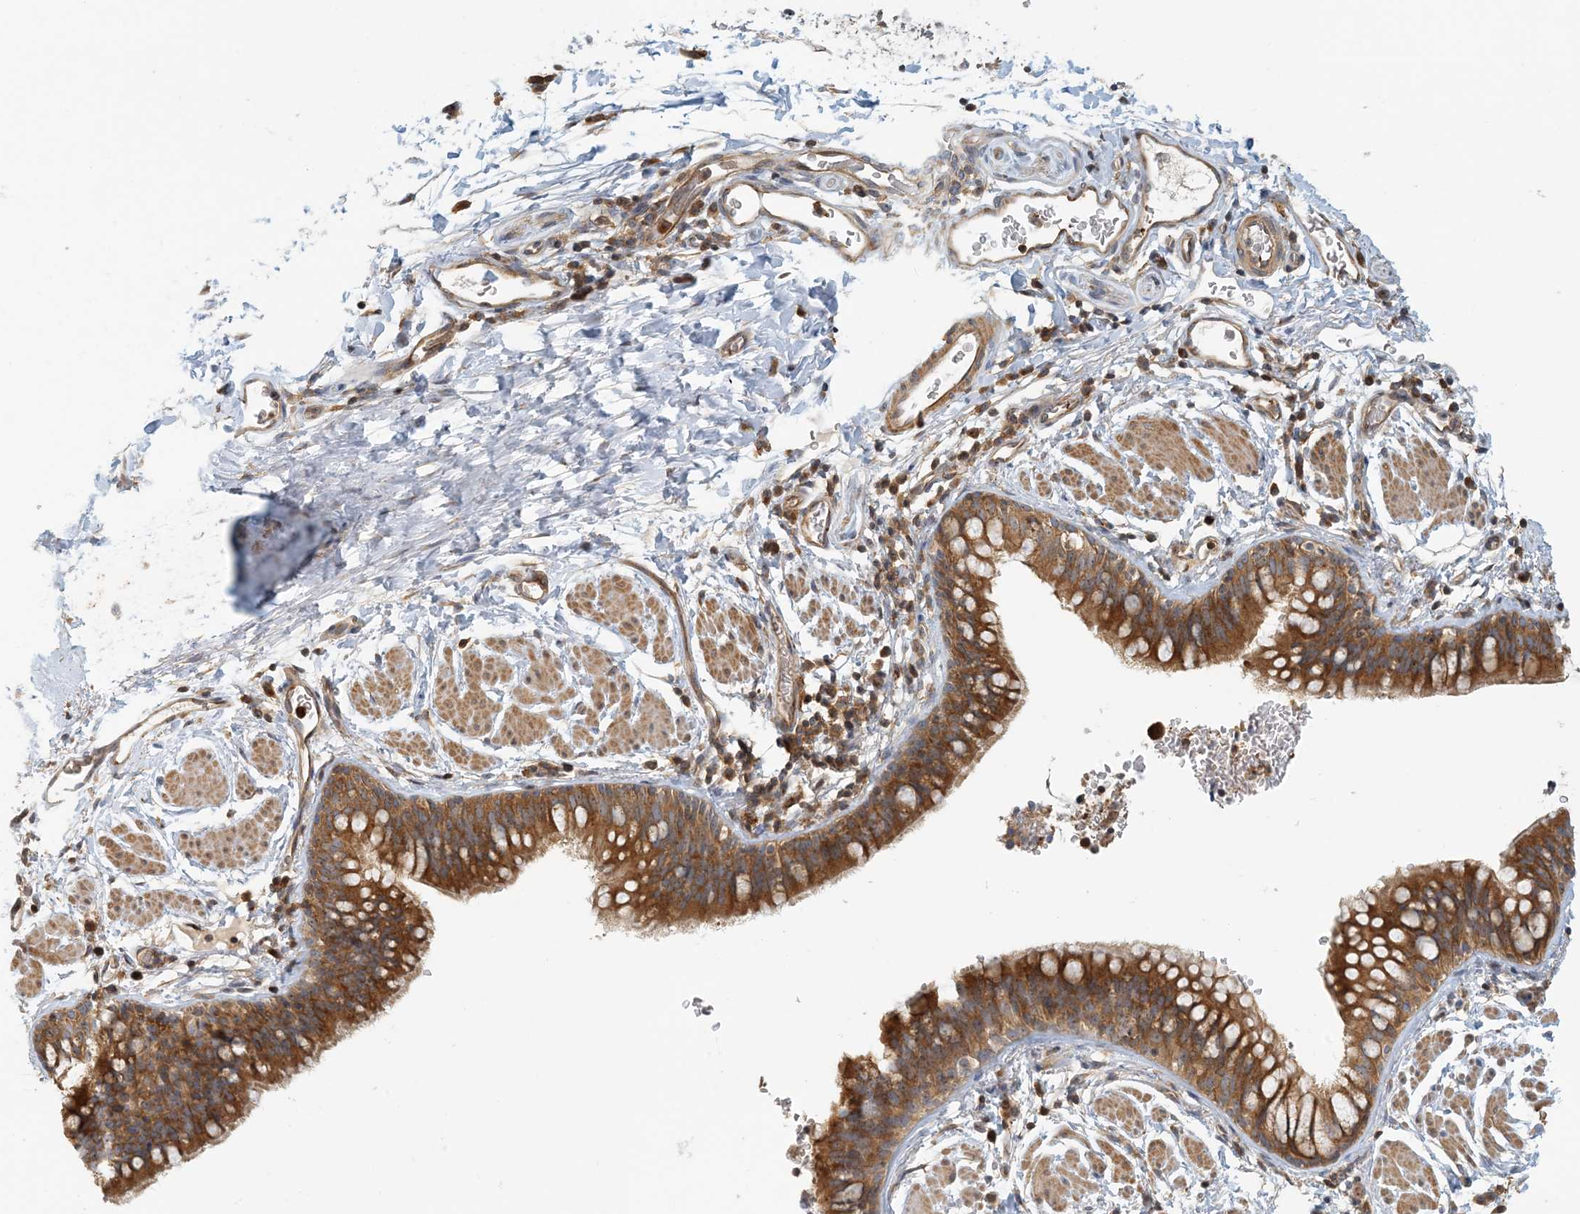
{"staining": {"intensity": "strong", "quantity": ">75%", "location": "cytoplasmic/membranous"}, "tissue": "bronchus", "cell_type": "Respiratory epithelial cells", "image_type": "normal", "snomed": [{"axis": "morphology", "description": "Normal tissue, NOS"}, {"axis": "topography", "description": "Cartilage tissue"}, {"axis": "topography", "description": "Bronchus"}], "caption": "Immunohistochemistry of unremarkable human bronchus demonstrates high levels of strong cytoplasmic/membranous expression in approximately >75% of respiratory epithelial cells.", "gene": "COLEC11", "patient": {"sex": "female", "age": 36}}